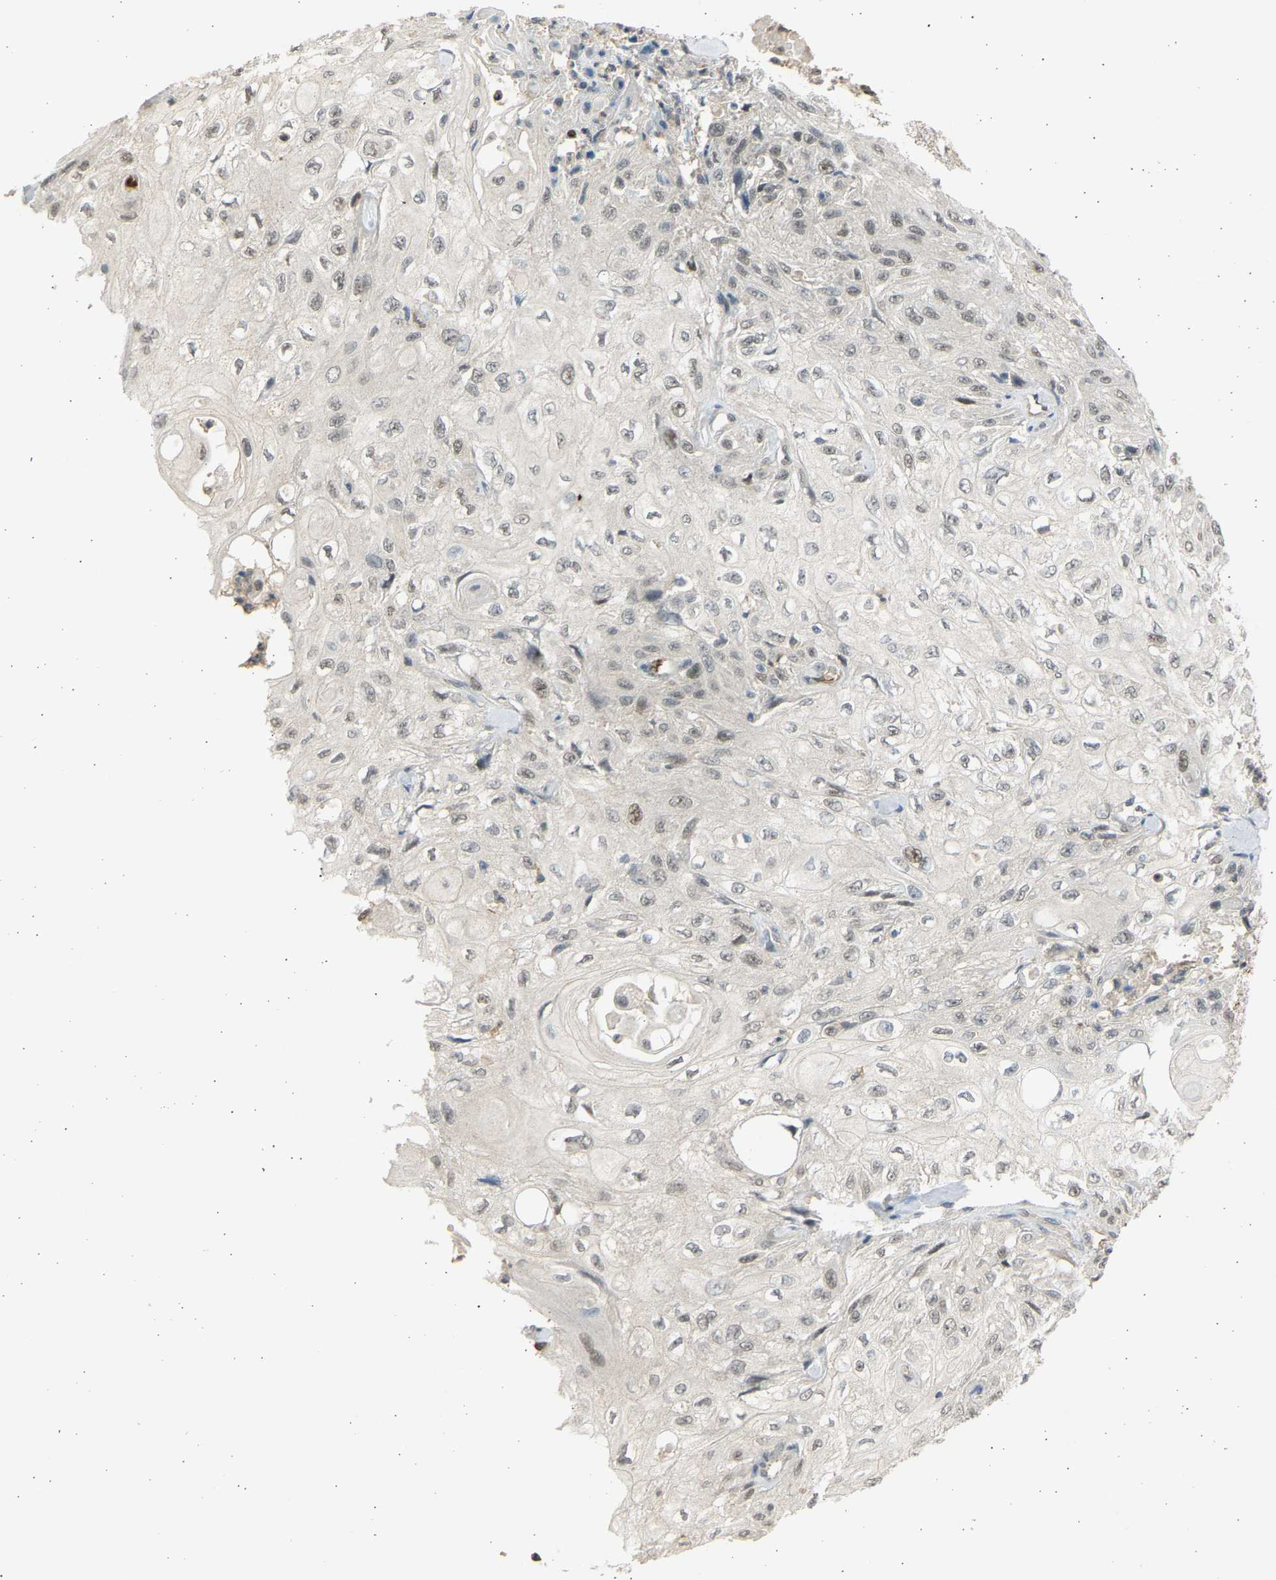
{"staining": {"intensity": "weak", "quantity": "25%-75%", "location": "nuclear"}, "tissue": "skin cancer", "cell_type": "Tumor cells", "image_type": "cancer", "snomed": [{"axis": "morphology", "description": "Squamous cell carcinoma, NOS"}, {"axis": "morphology", "description": "Squamous cell carcinoma, metastatic, NOS"}, {"axis": "topography", "description": "Skin"}, {"axis": "topography", "description": "Lymph node"}], "caption": "A histopathology image of skin cancer (squamous cell carcinoma) stained for a protein reveals weak nuclear brown staining in tumor cells.", "gene": "BIRC2", "patient": {"sex": "male", "age": 75}}